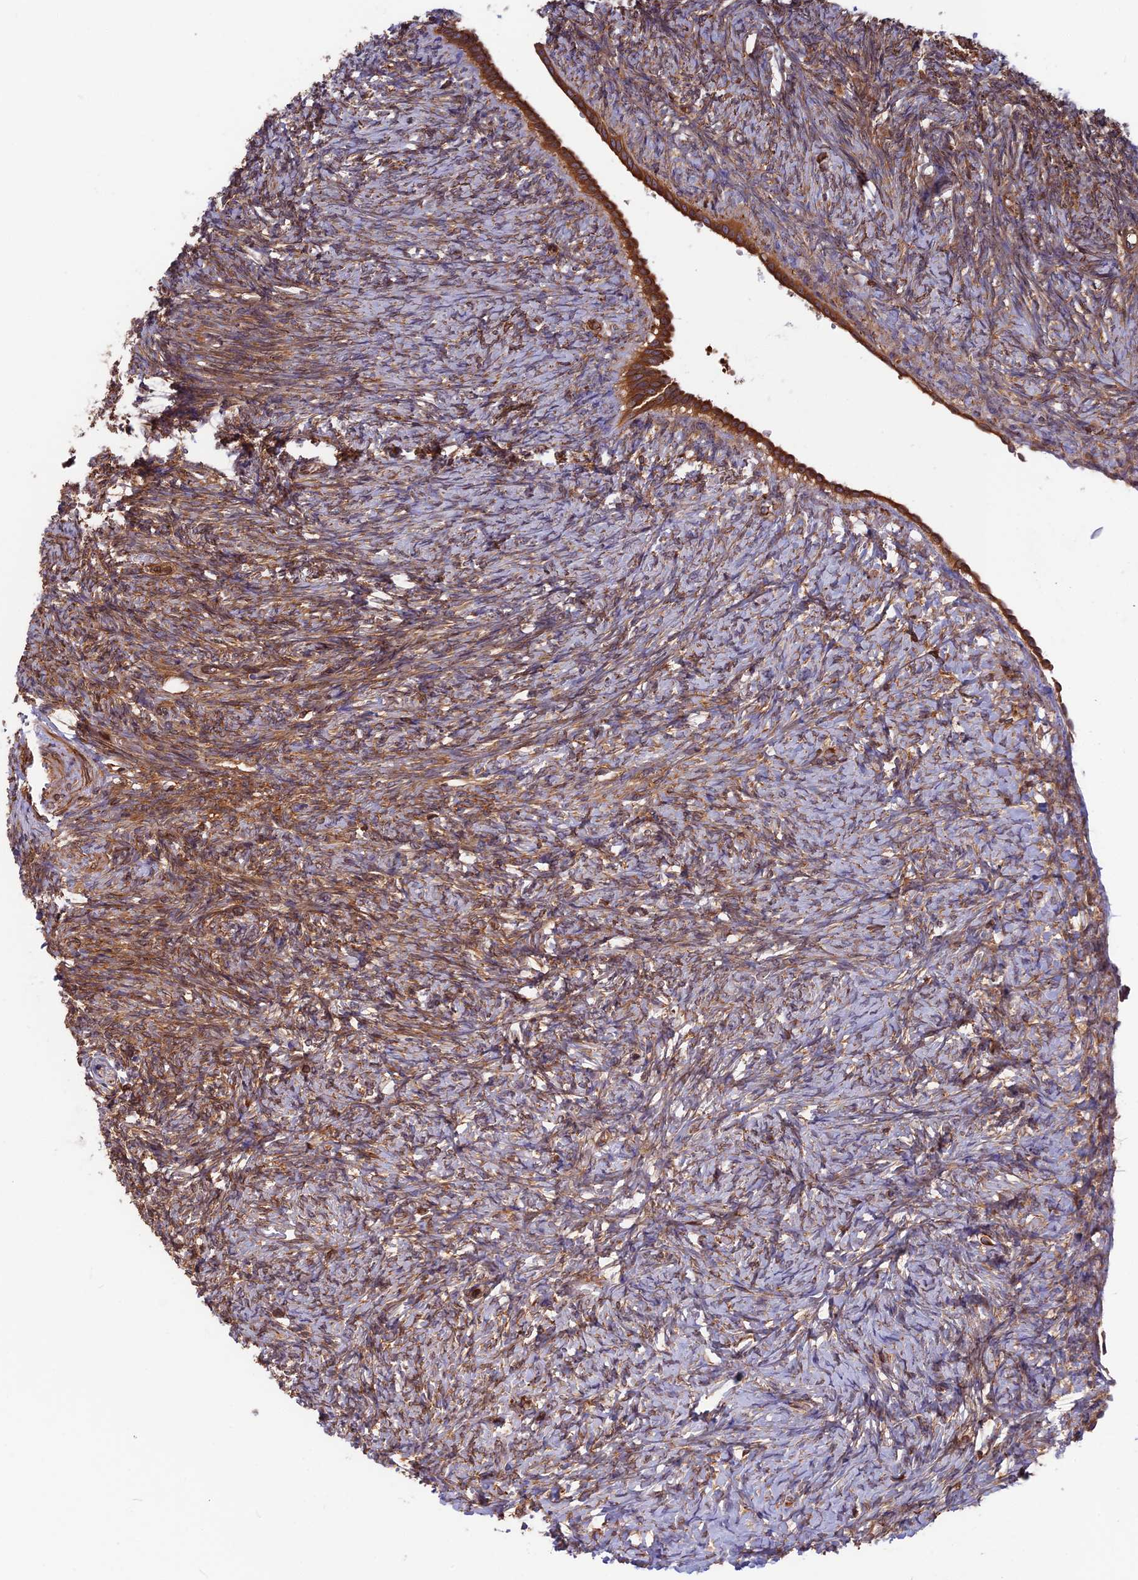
{"staining": {"intensity": "moderate", "quantity": "<25%", "location": "cytoplasmic/membranous"}, "tissue": "ovary", "cell_type": "Ovarian stroma cells", "image_type": "normal", "snomed": [{"axis": "morphology", "description": "Normal tissue, NOS"}, {"axis": "topography", "description": "Ovary"}], "caption": "The micrograph displays immunohistochemical staining of unremarkable ovary. There is moderate cytoplasmic/membranous staining is present in approximately <25% of ovarian stroma cells. The protein of interest is shown in brown color, while the nuclei are stained blue.", "gene": "WDR1", "patient": {"sex": "female", "age": 41}}